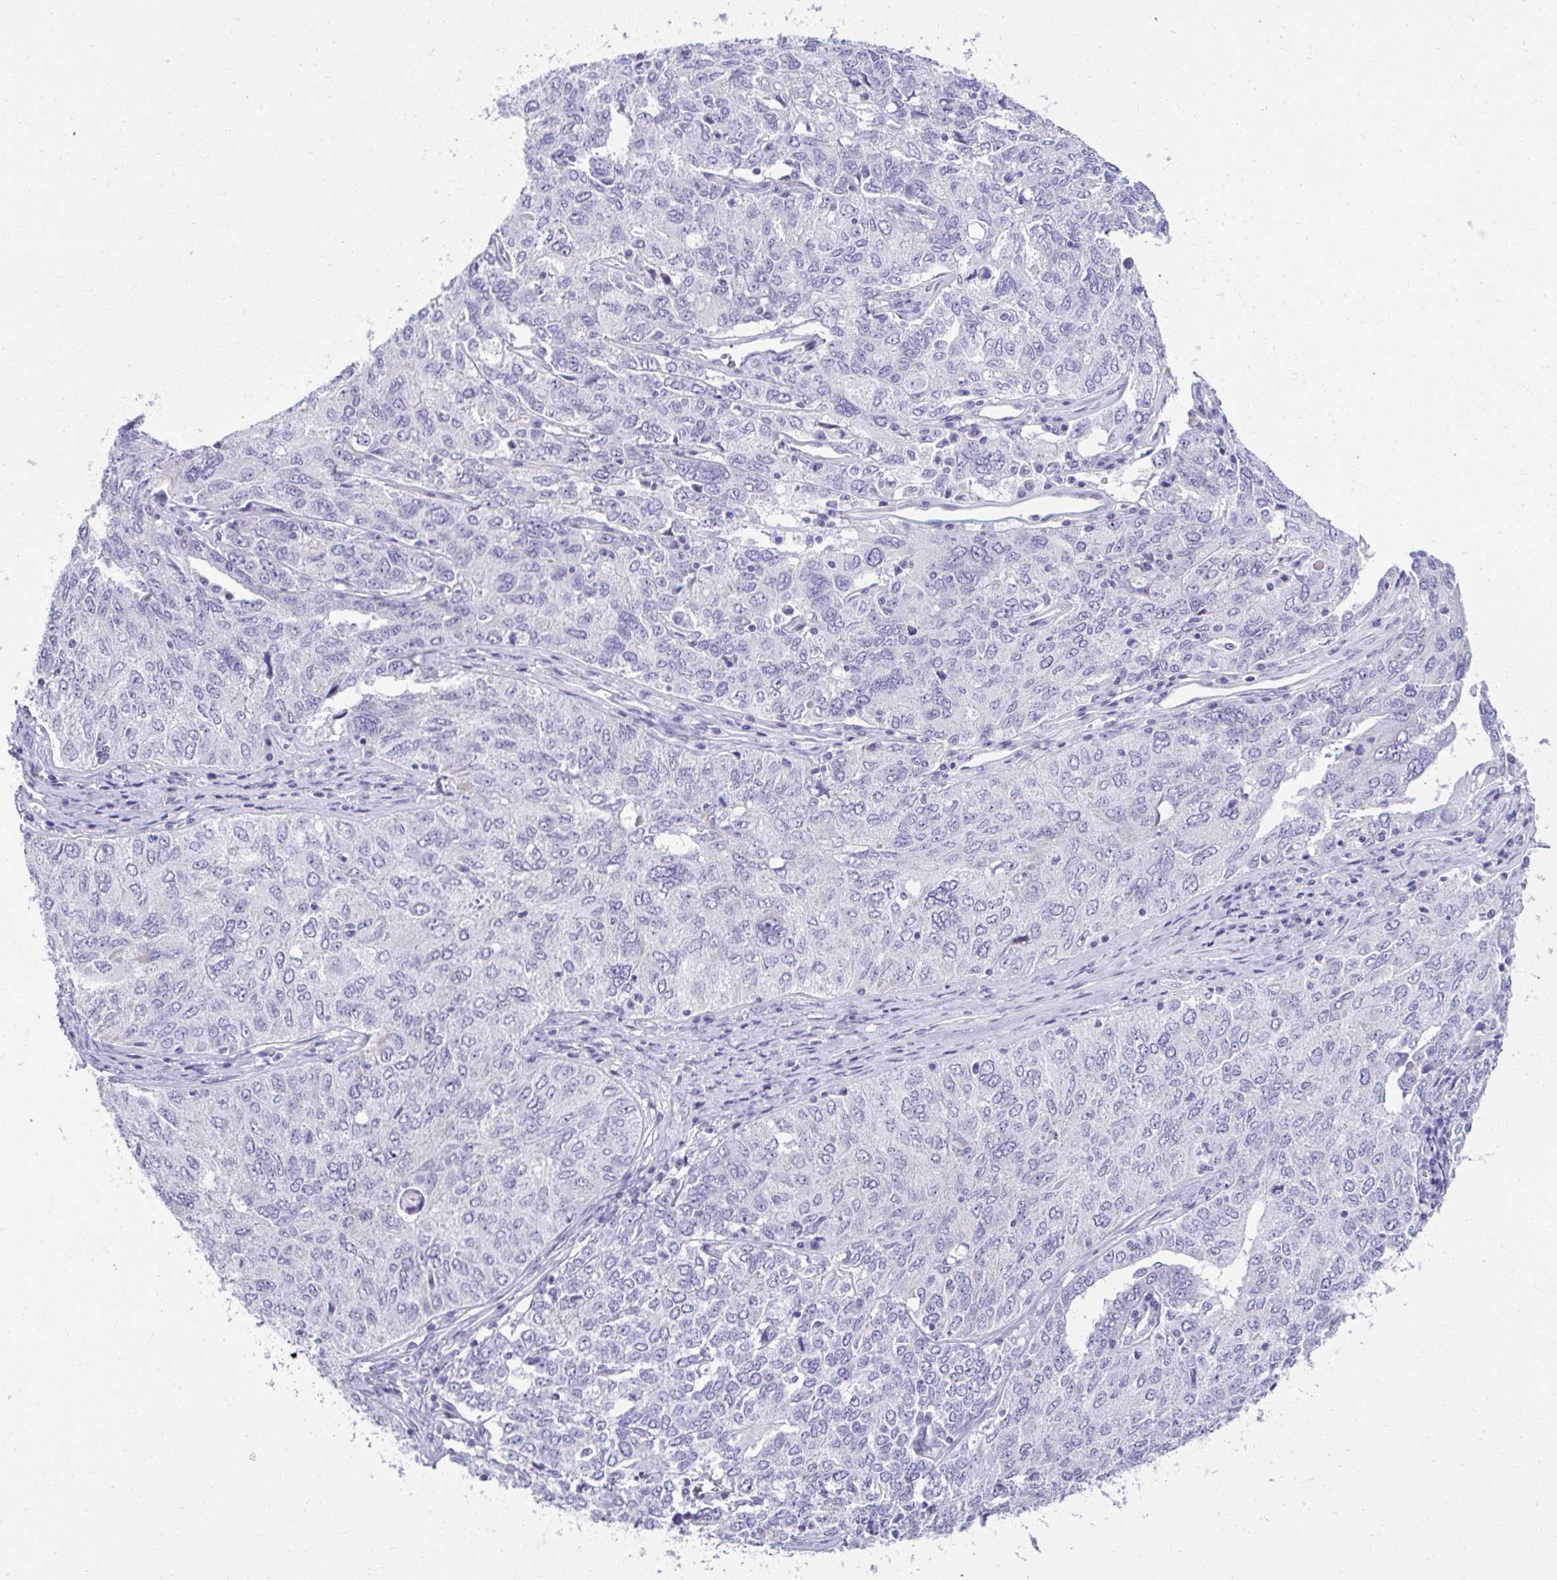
{"staining": {"intensity": "negative", "quantity": "none", "location": "none"}, "tissue": "ovarian cancer", "cell_type": "Tumor cells", "image_type": "cancer", "snomed": [{"axis": "morphology", "description": "Carcinoma, endometroid"}, {"axis": "topography", "description": "Ovary"}], "caption": "DAB immunohistochemical staining of endometroid carcinoma (ovarian) reveals no significant staining in tumor cells.", "gene": "RNF183", "patient": {"sex": "female", "age": 62}}